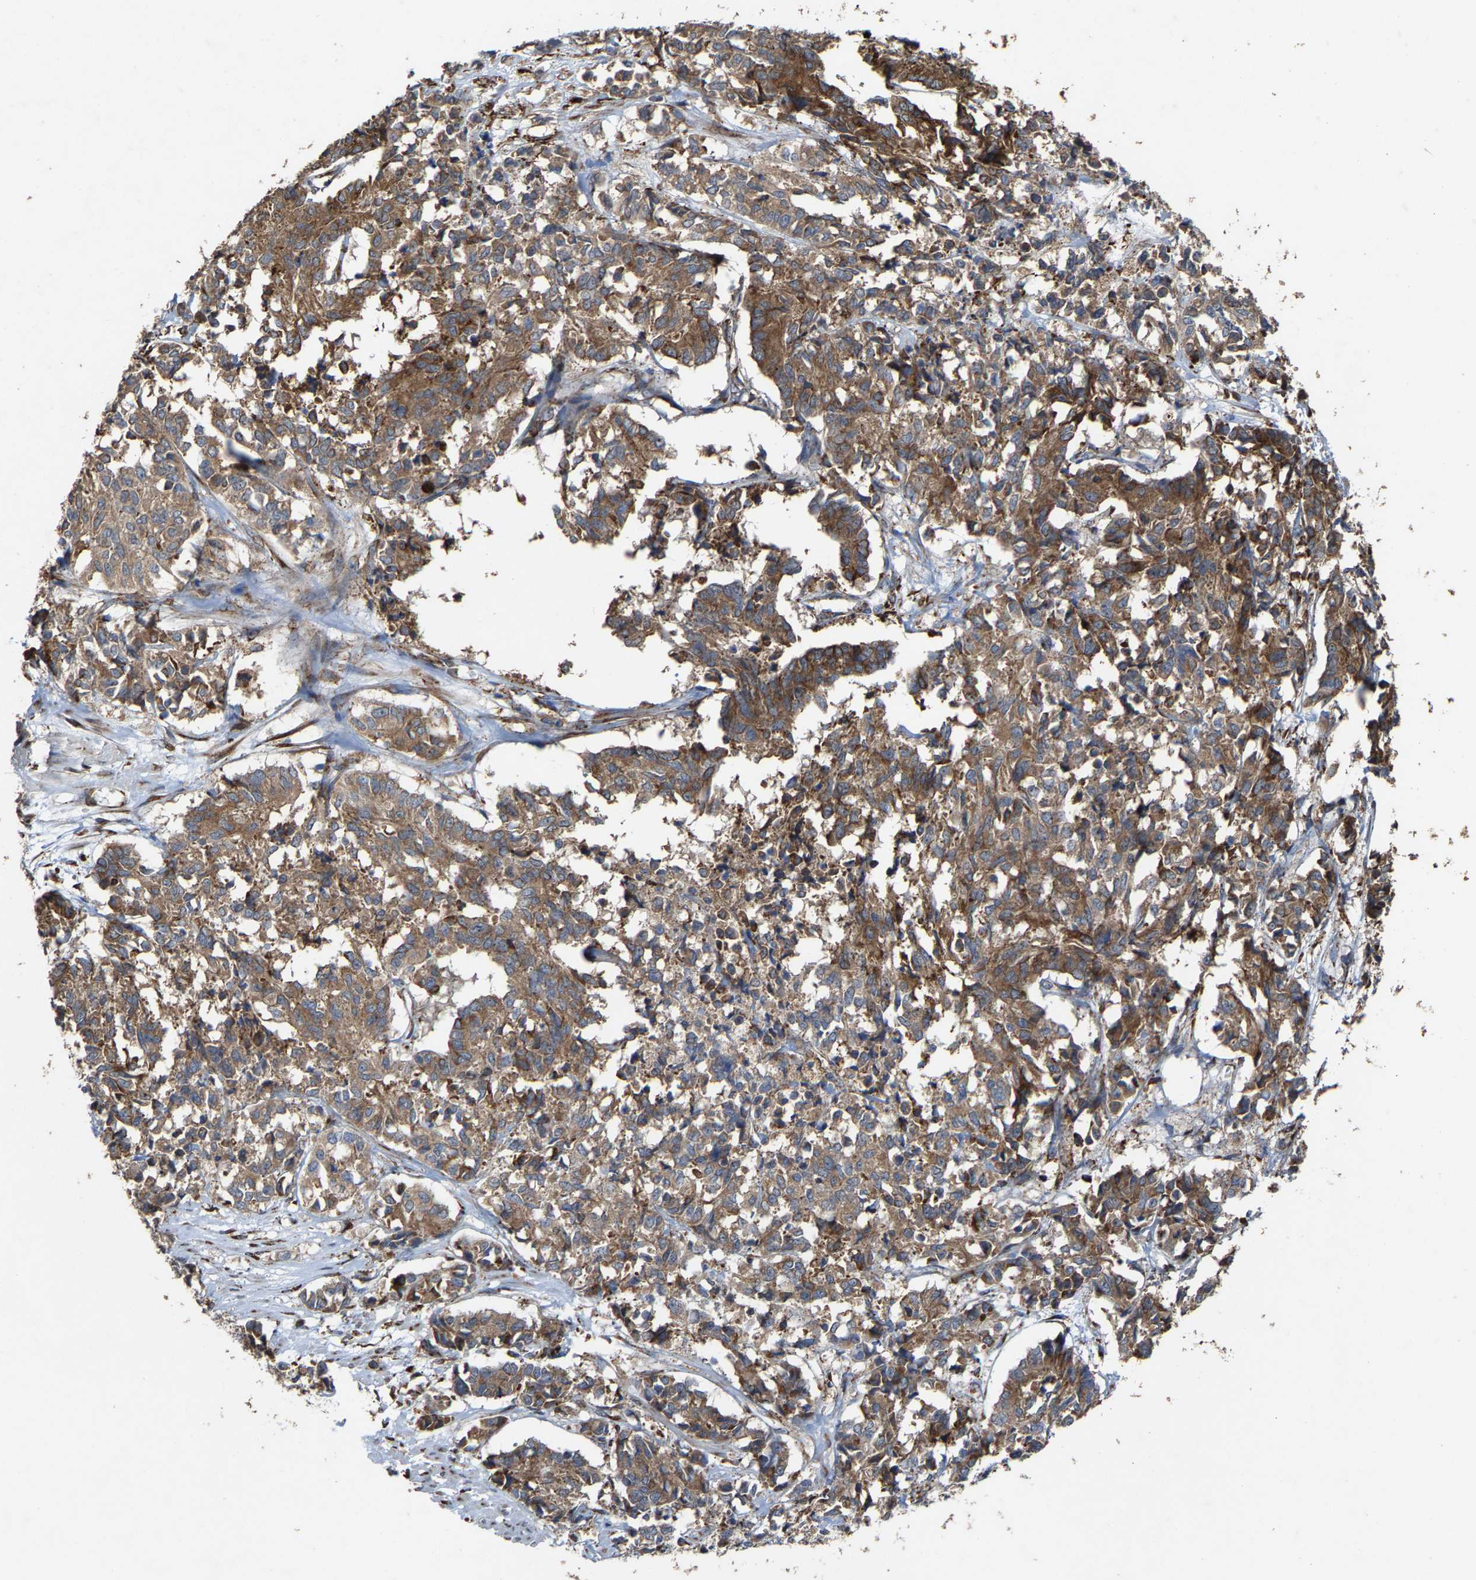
{"staining": {"intensity": "moderate", "quantity": ">75%", "location": "cytoplasmic/membranous"}, "tissue": "cervical cancer", "cell_type": "Tumor cells", "image_type": "cancer", "snomed": [{"axis": "morphology", "description": "Squamous cell carcinoma, NOS"}, {"axis": "topography", "description": "Cervix"}], "caption": "Brown immunohistochemical staining in cervical squamous cell carcinoma reveals moderate cytoplasmic/membranous positivity in approximately >75% of tumor cells.", "gene": "FGD3", "patient": {"sex": "female", "age": 35}}